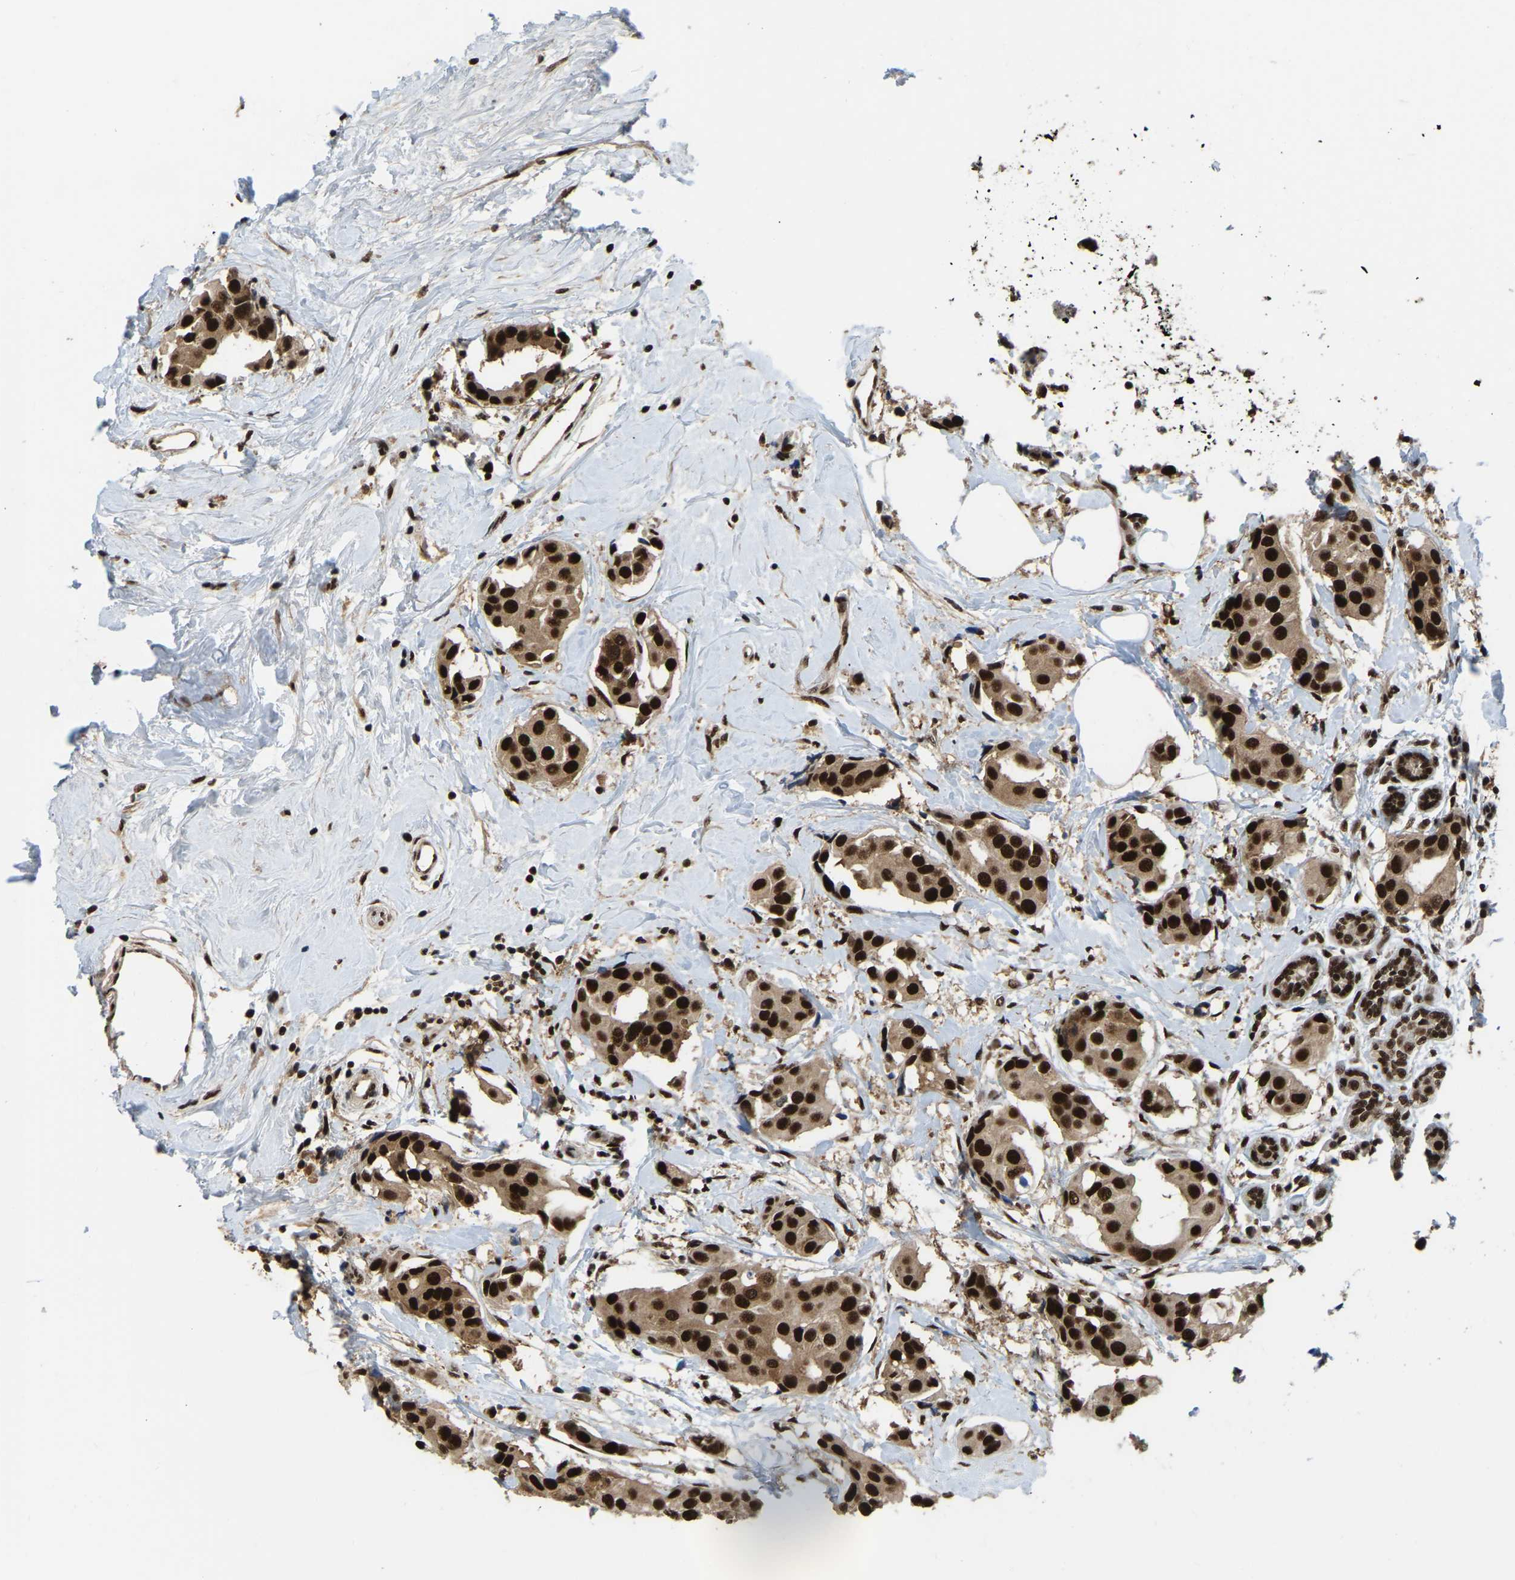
{"staining": {"intensity": "strong", "quantity": ">75%", "location": "nuclear"}, "tissue": "breast cancer", "cell_type": "Tumor cells", "image_type": "cancer", "snomed": [{"axis": "morphology", "description": "Normal tissue, NOS"}, {"axis": "morphology", "description": "Duct carcinoma"}, {"axis": "topography", "description": "Breast"}], "caption": "Protein staining displays strong nuclear expression in approximately >75% of tumor cells in breast invasive ductal carcinoma.", "gene": "TBL1XR1", "patient": {"sex": "female", "age": 39}}